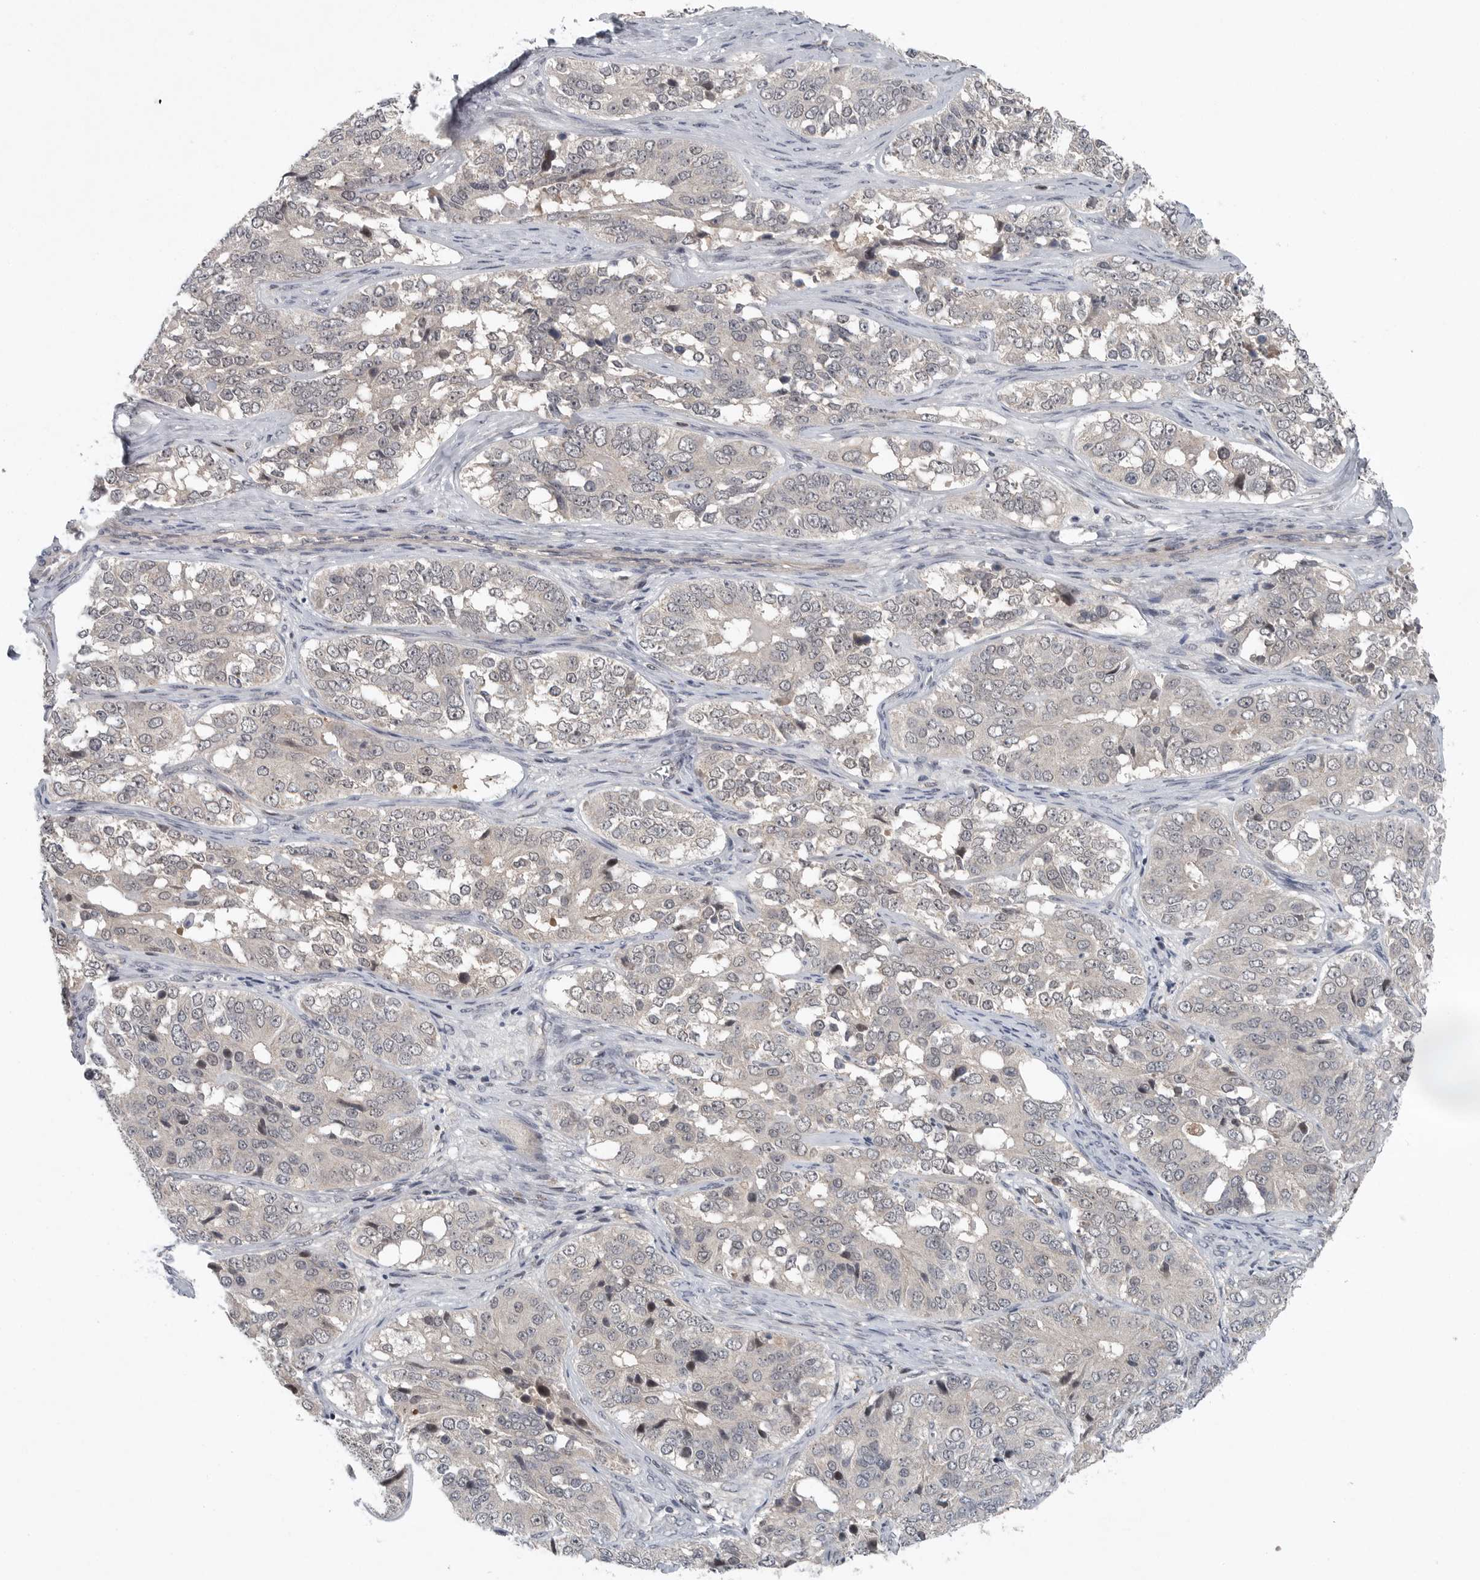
{"staining": {"intensity": "negative", "quantity": "none", "location": "none"}, "tissue": "ovarian cancer", "cell_type": "Tumor cells", "image_type": "cancer", "snomed": [{"axis": "morphology", "description": "Carcinoma, endometroid"}, {"axis": "topography", "description": "Ovary"}], "caption": "This image is of ovarian cancer (endometroid carcinoma) stained with immunohistochemistry (IHC) to label a protein in brown with the nuclei are counter-stained blue. There is no staining in tumor cells.", "gene": "SCP2", "patient": {"sex": "female", "age": 51}}